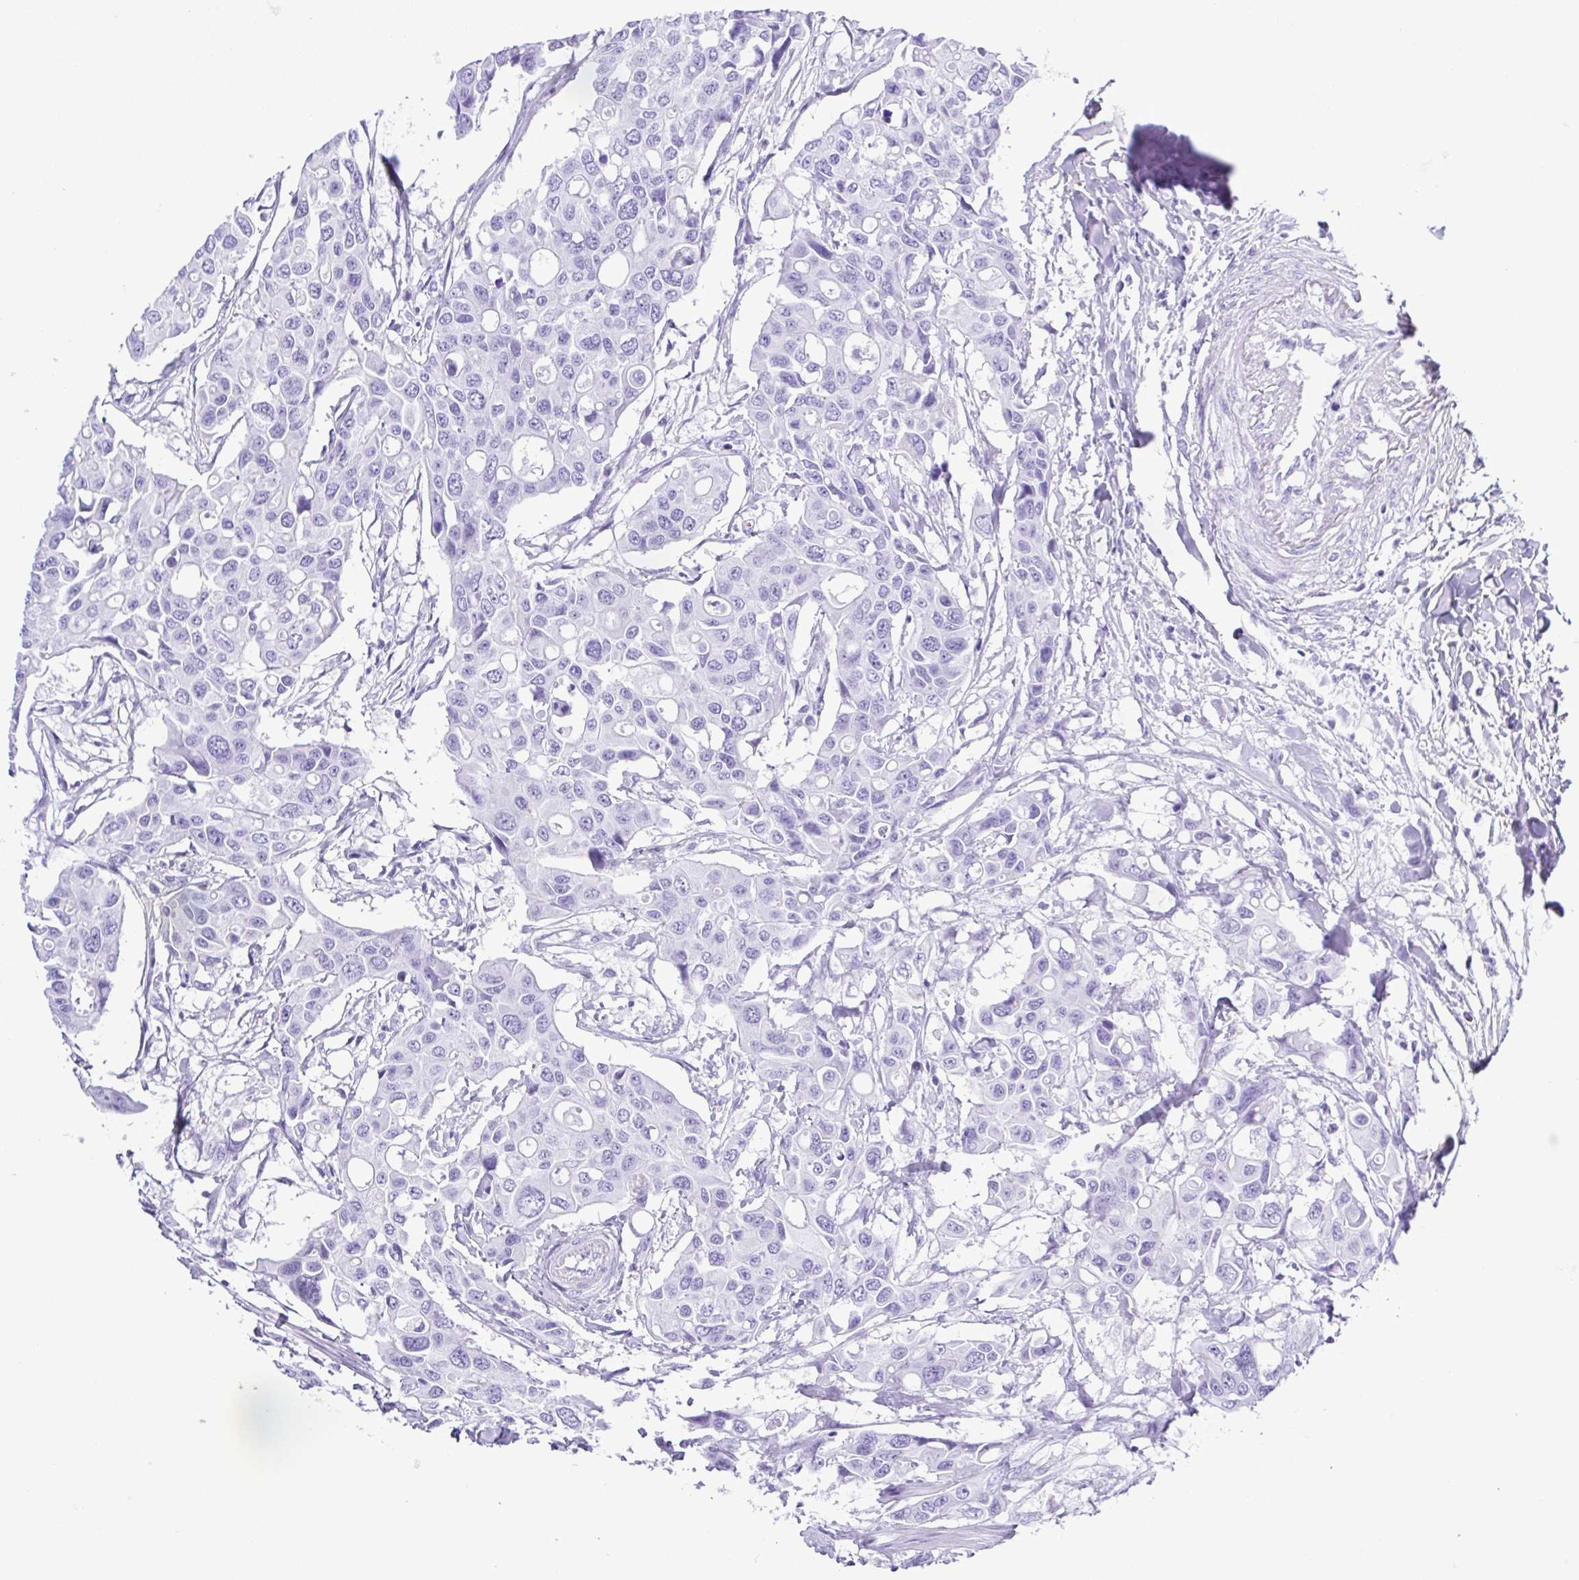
{"staining": {"intensity": "negative", "quantity": "none", "location": "none"}, "tissue": "colorectal cancer", "cell_type": "Tumor cells", "image_type": "cancer", "snomed": [{"axis": "morphology", "description": "Adenocarcinoma, NOS"}, {"axis": "topography", "description": "Colon"}], "caption": "This is a histopathology image of IHC staining of colorectal adenocarcinoma, which shows no expression in tumor cells. The staining is performed using DAB (3,3'-diaminobenzidine) brown chromogen with nuclei counter-stained in using hematoxylin.", "gene": "SYT1", "patient": {"sex": "male", "age": 77}}